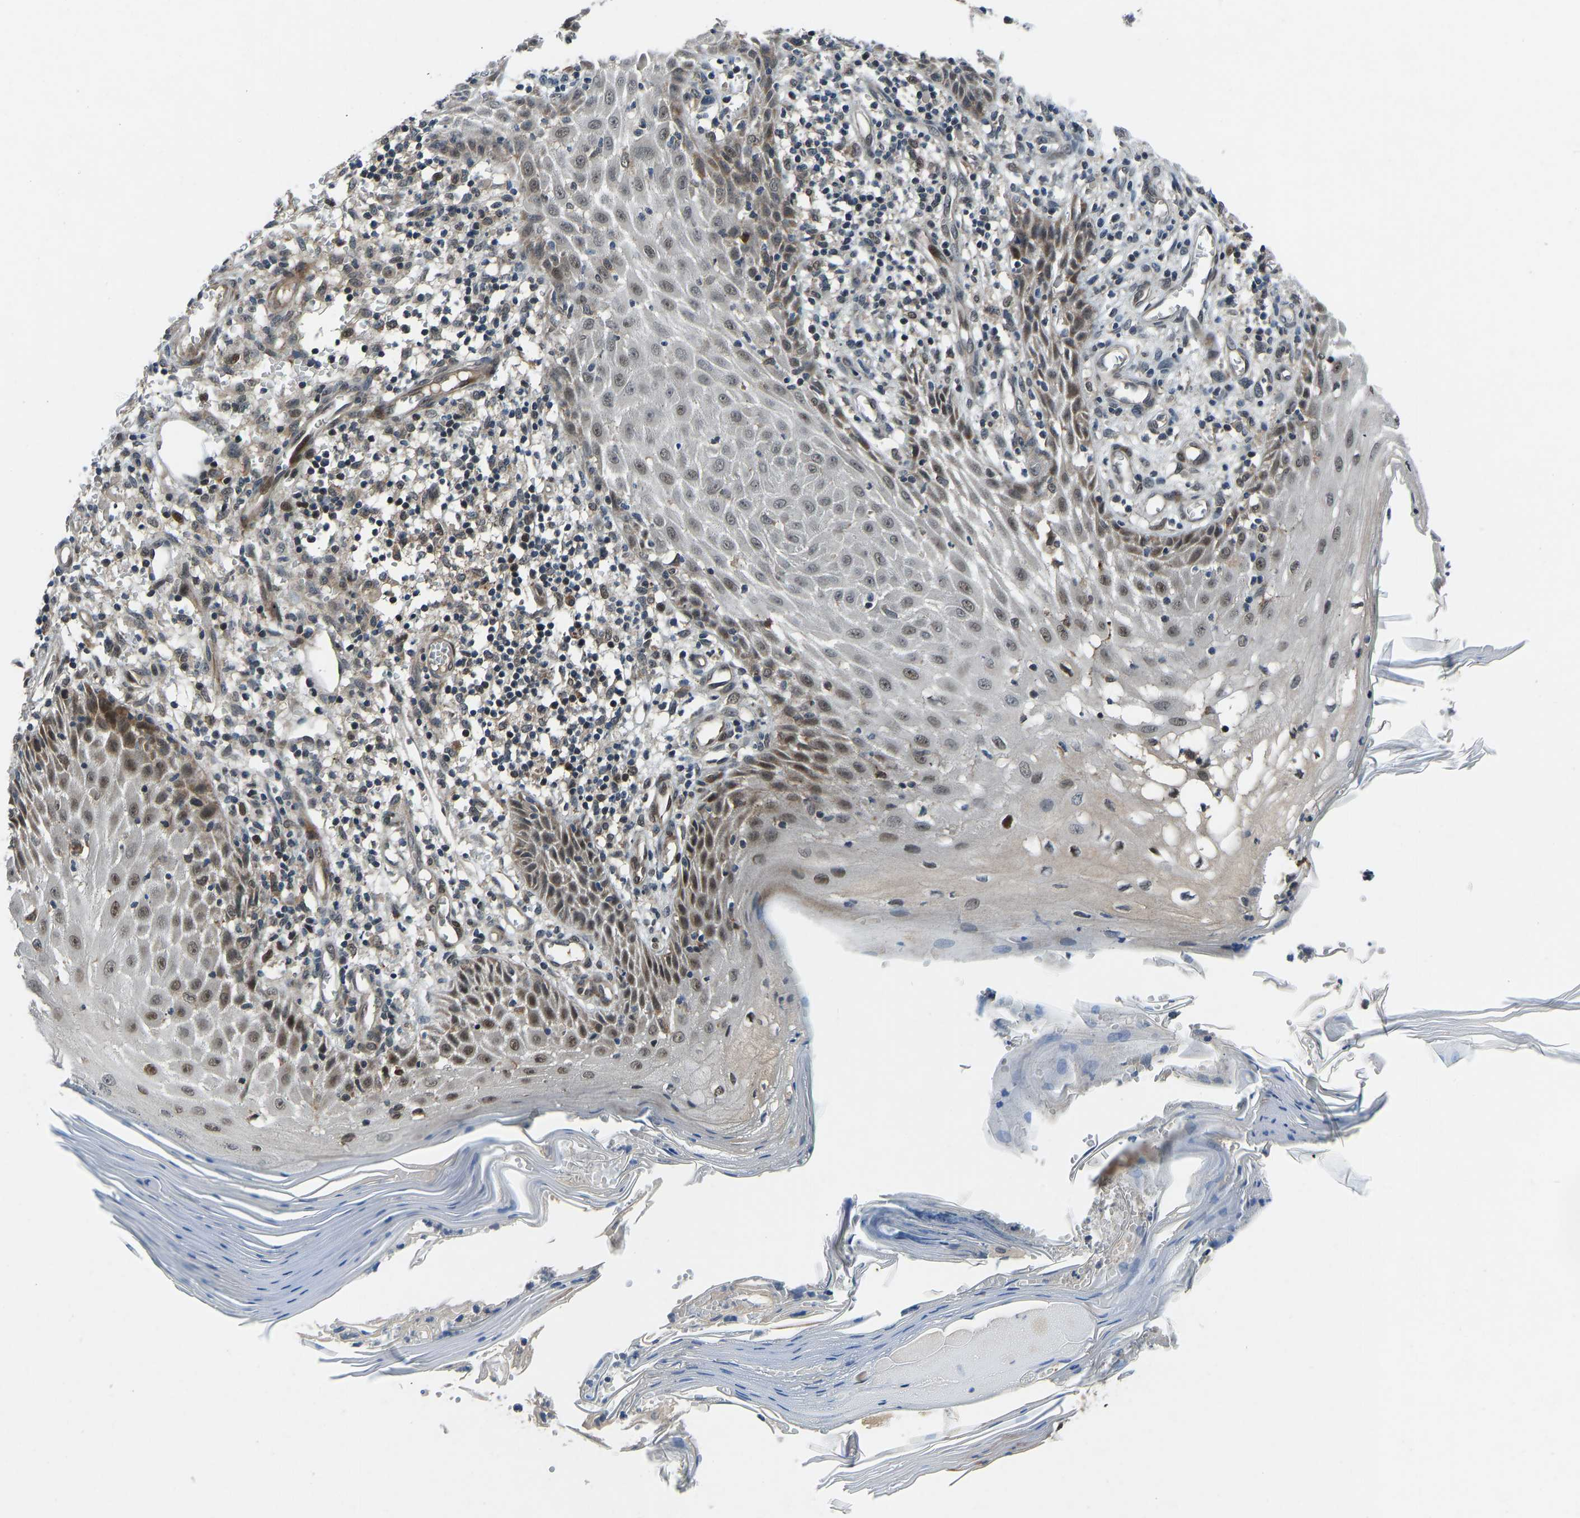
{"staining": {"intensity": "moderate", "quantity": "25%-75%", "location": "cytoplasmic/membranous,nuclear"}, "tissue": "skin cancer", "cell_type": "Tumor cells", "image_type": "cancer", "snomed": [{"axis": "morphology", "description": "Squamous cell carcinoma, NOS"}, {"axis": "topography", "description": "Skin"}], "caption": "Skin cancer stained with a protein marker reveals moderate staining in tumor cells.", "gene": "RLIM", "patient": {"sex": "female", "age": 73}}